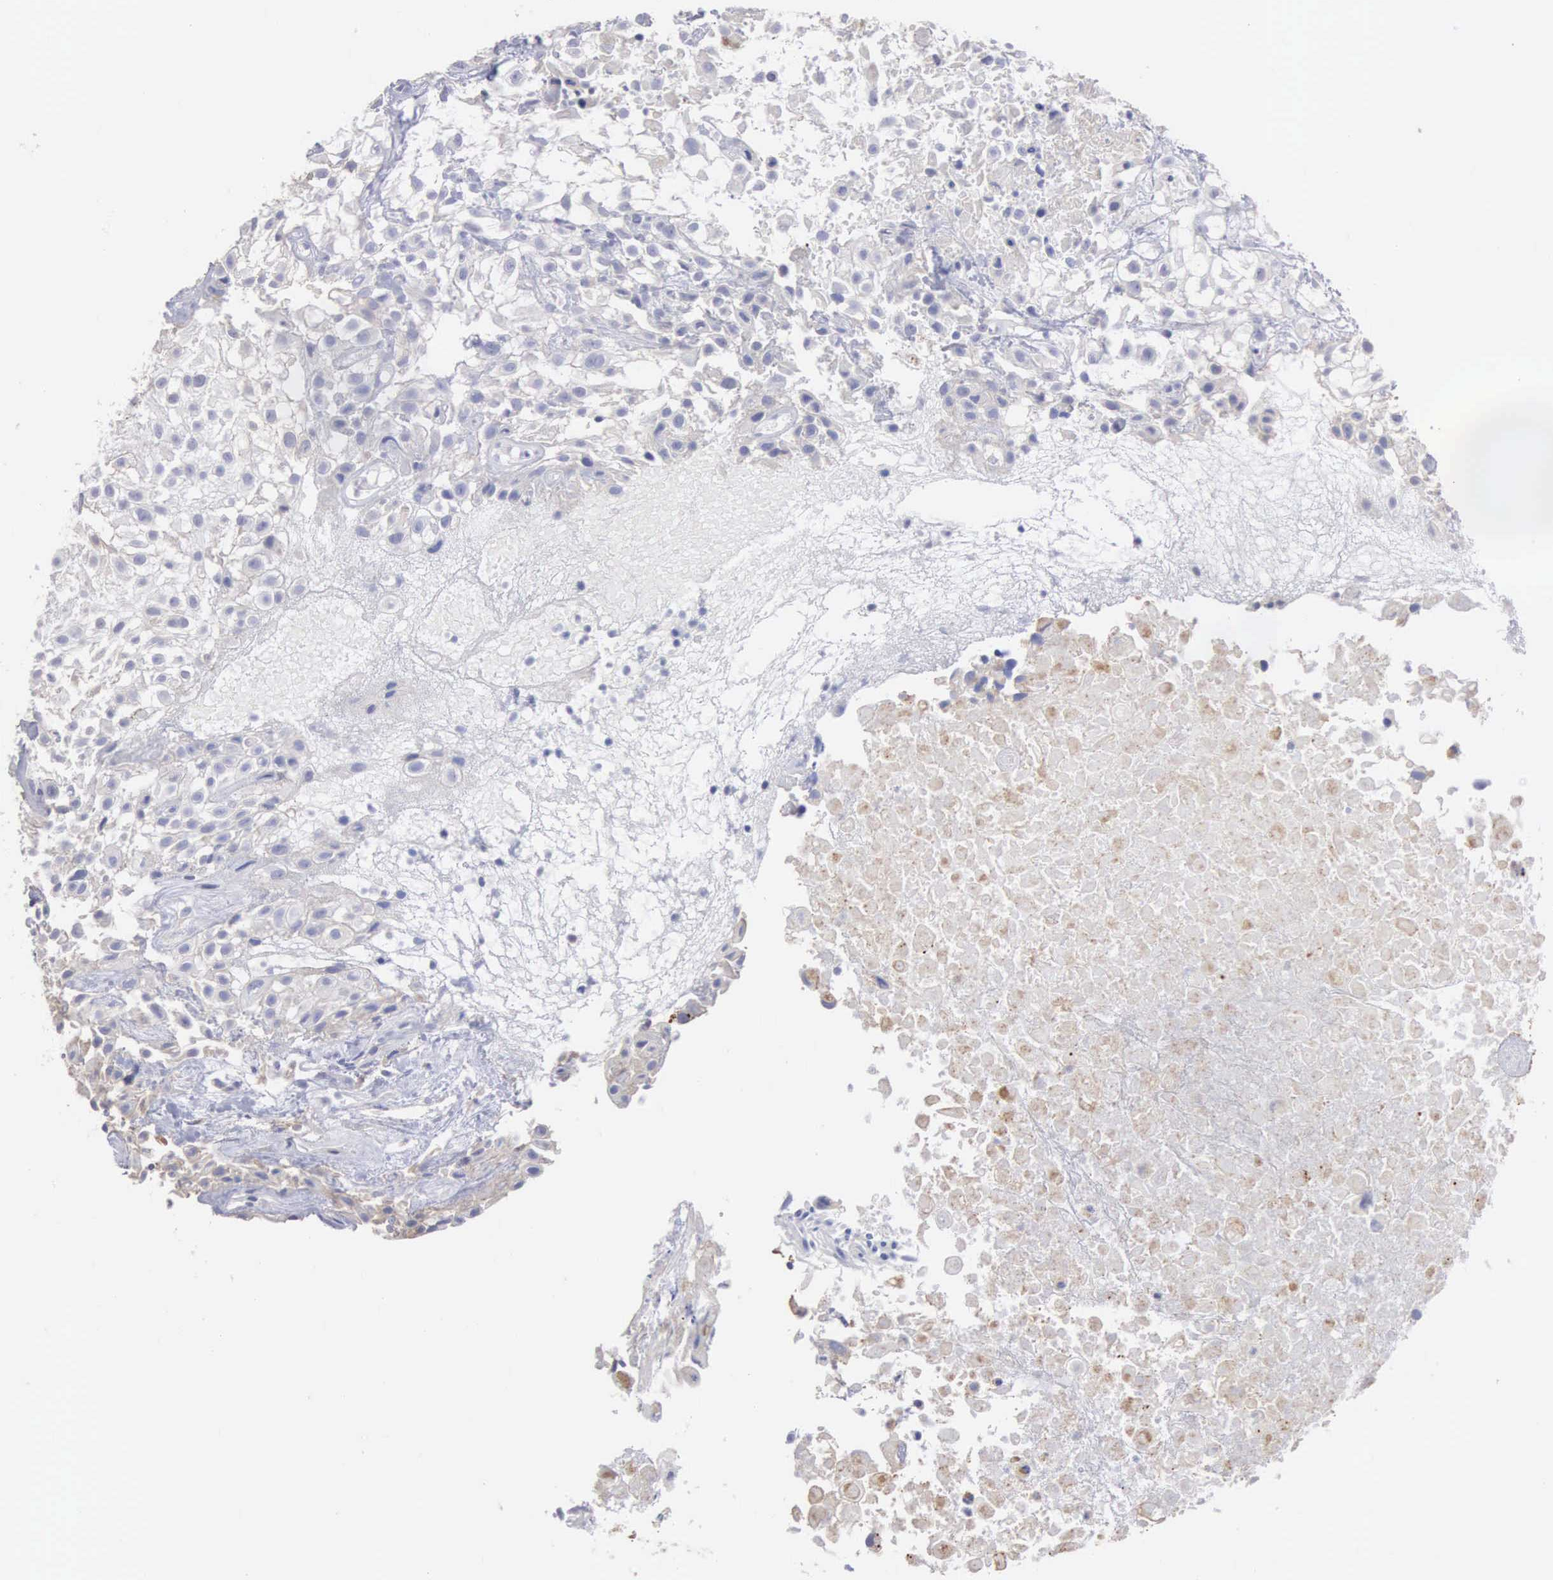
{"staining": {"intensity": "weak", "quantity": "<25%", "location": "cytoplasmic/membranous"}, "tissue": "urothelial cancer", "cell_type": "Tumor cells", "image_type": "cancer", "snomed": [{"axis": "morphology", "description": "Urothelial carcinoma, High grade"}, {"axis": "topography", "description": "Urinary bladder"}], "caption": "Micrograph shows no significant protein staining in tumor cells of urothelial cancer.", "gene": "LIN52", "patient": {"sex": "male", "age": 56}}